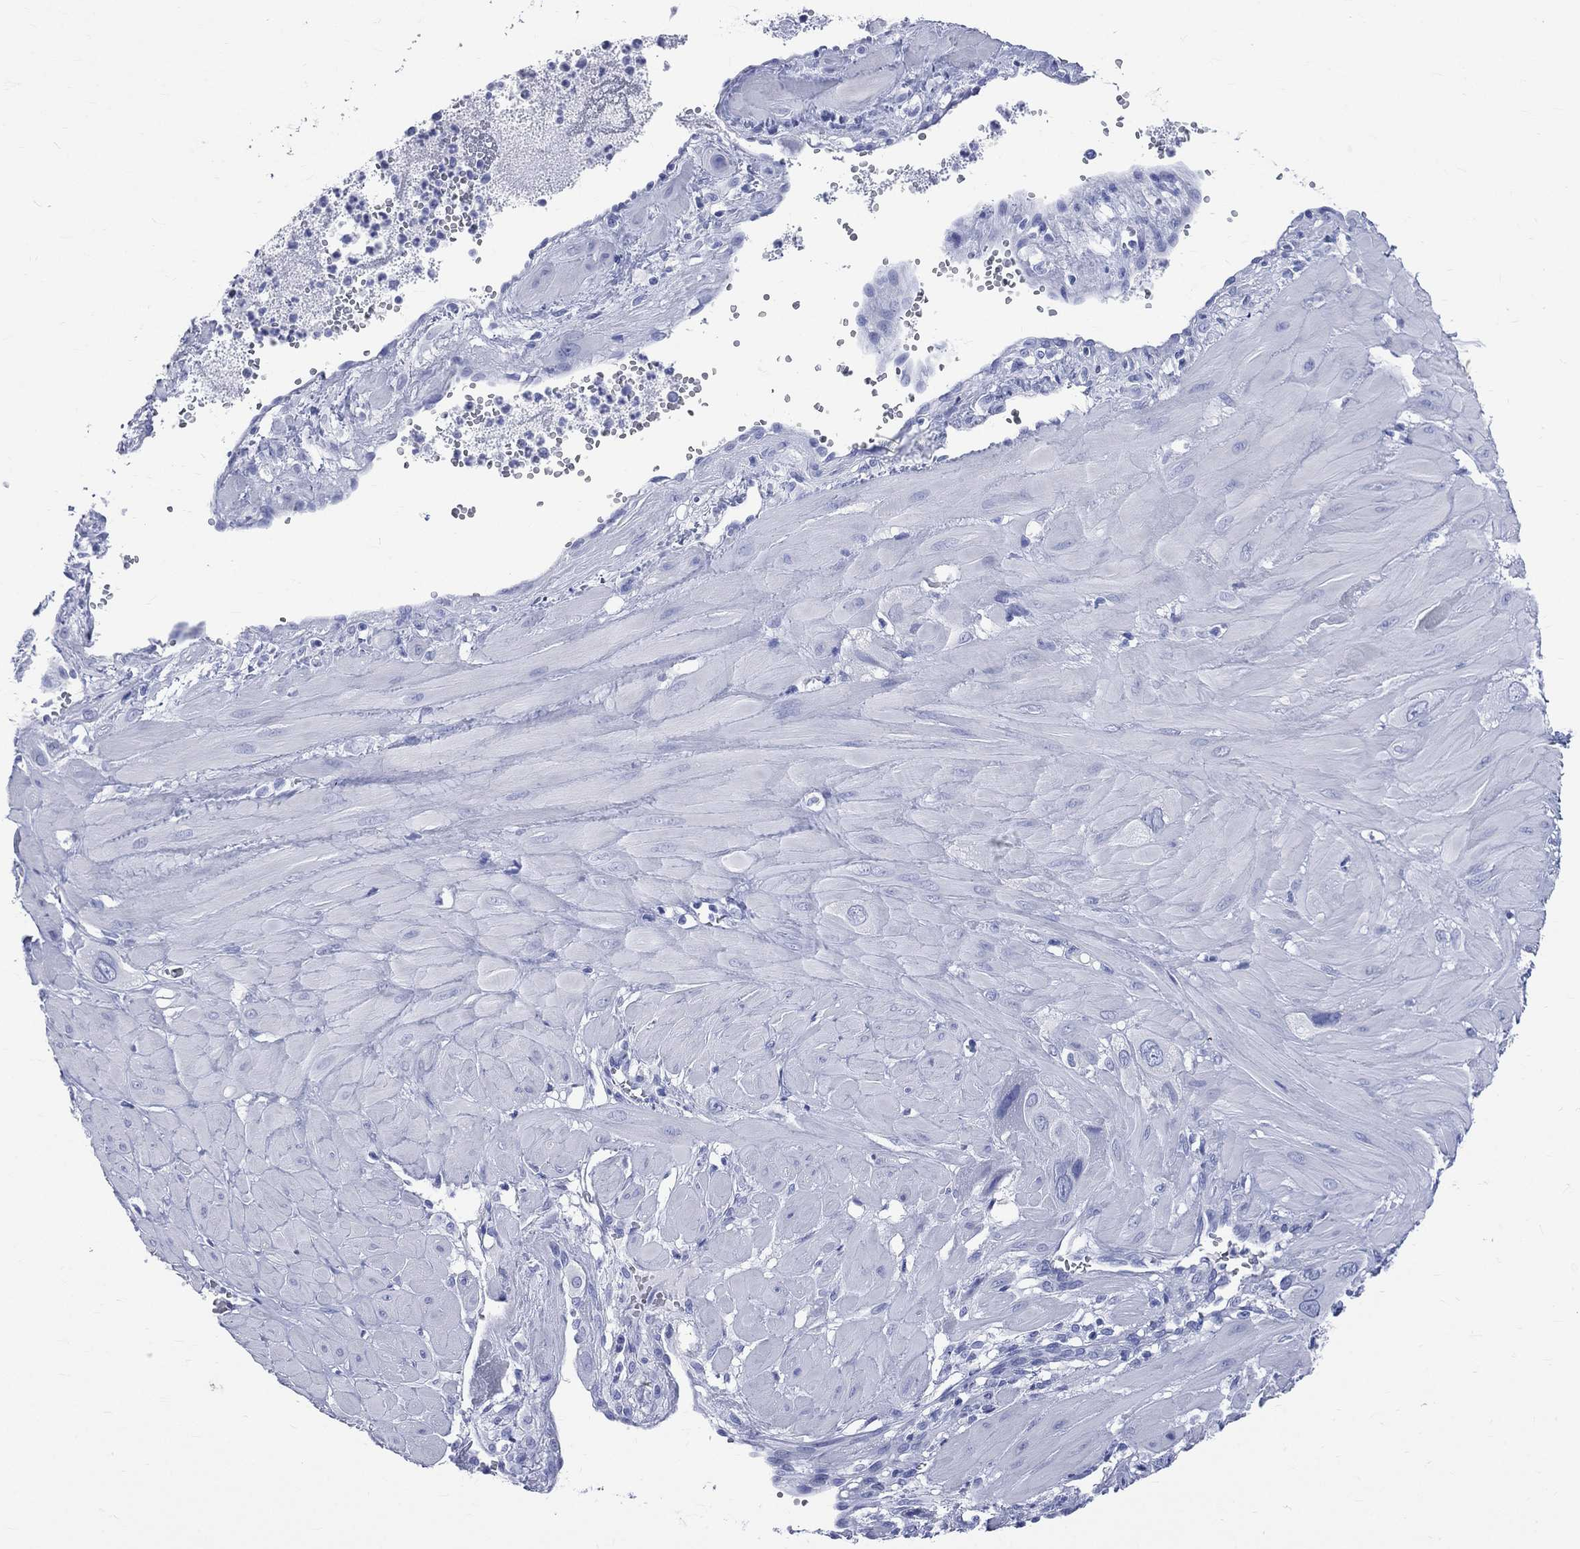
{"staining": {"intensity": "negative", "quantity": "none", "location": "none"}, "tissue": "cervical cancer", "cell_type": "Tumor cells", "image_type": "cancer", "snomed": [{"axis": "morphology", "description": "Squamous cell carcinoma, NOS"}, {"axis": "topography", "description": "Cervix"}], "caption": "Tumor cells are negative for brown protein staining in cervical squamous cell carcinoma.", "gene": "SYP", "patient": {"sex": "female", "age": 34}}